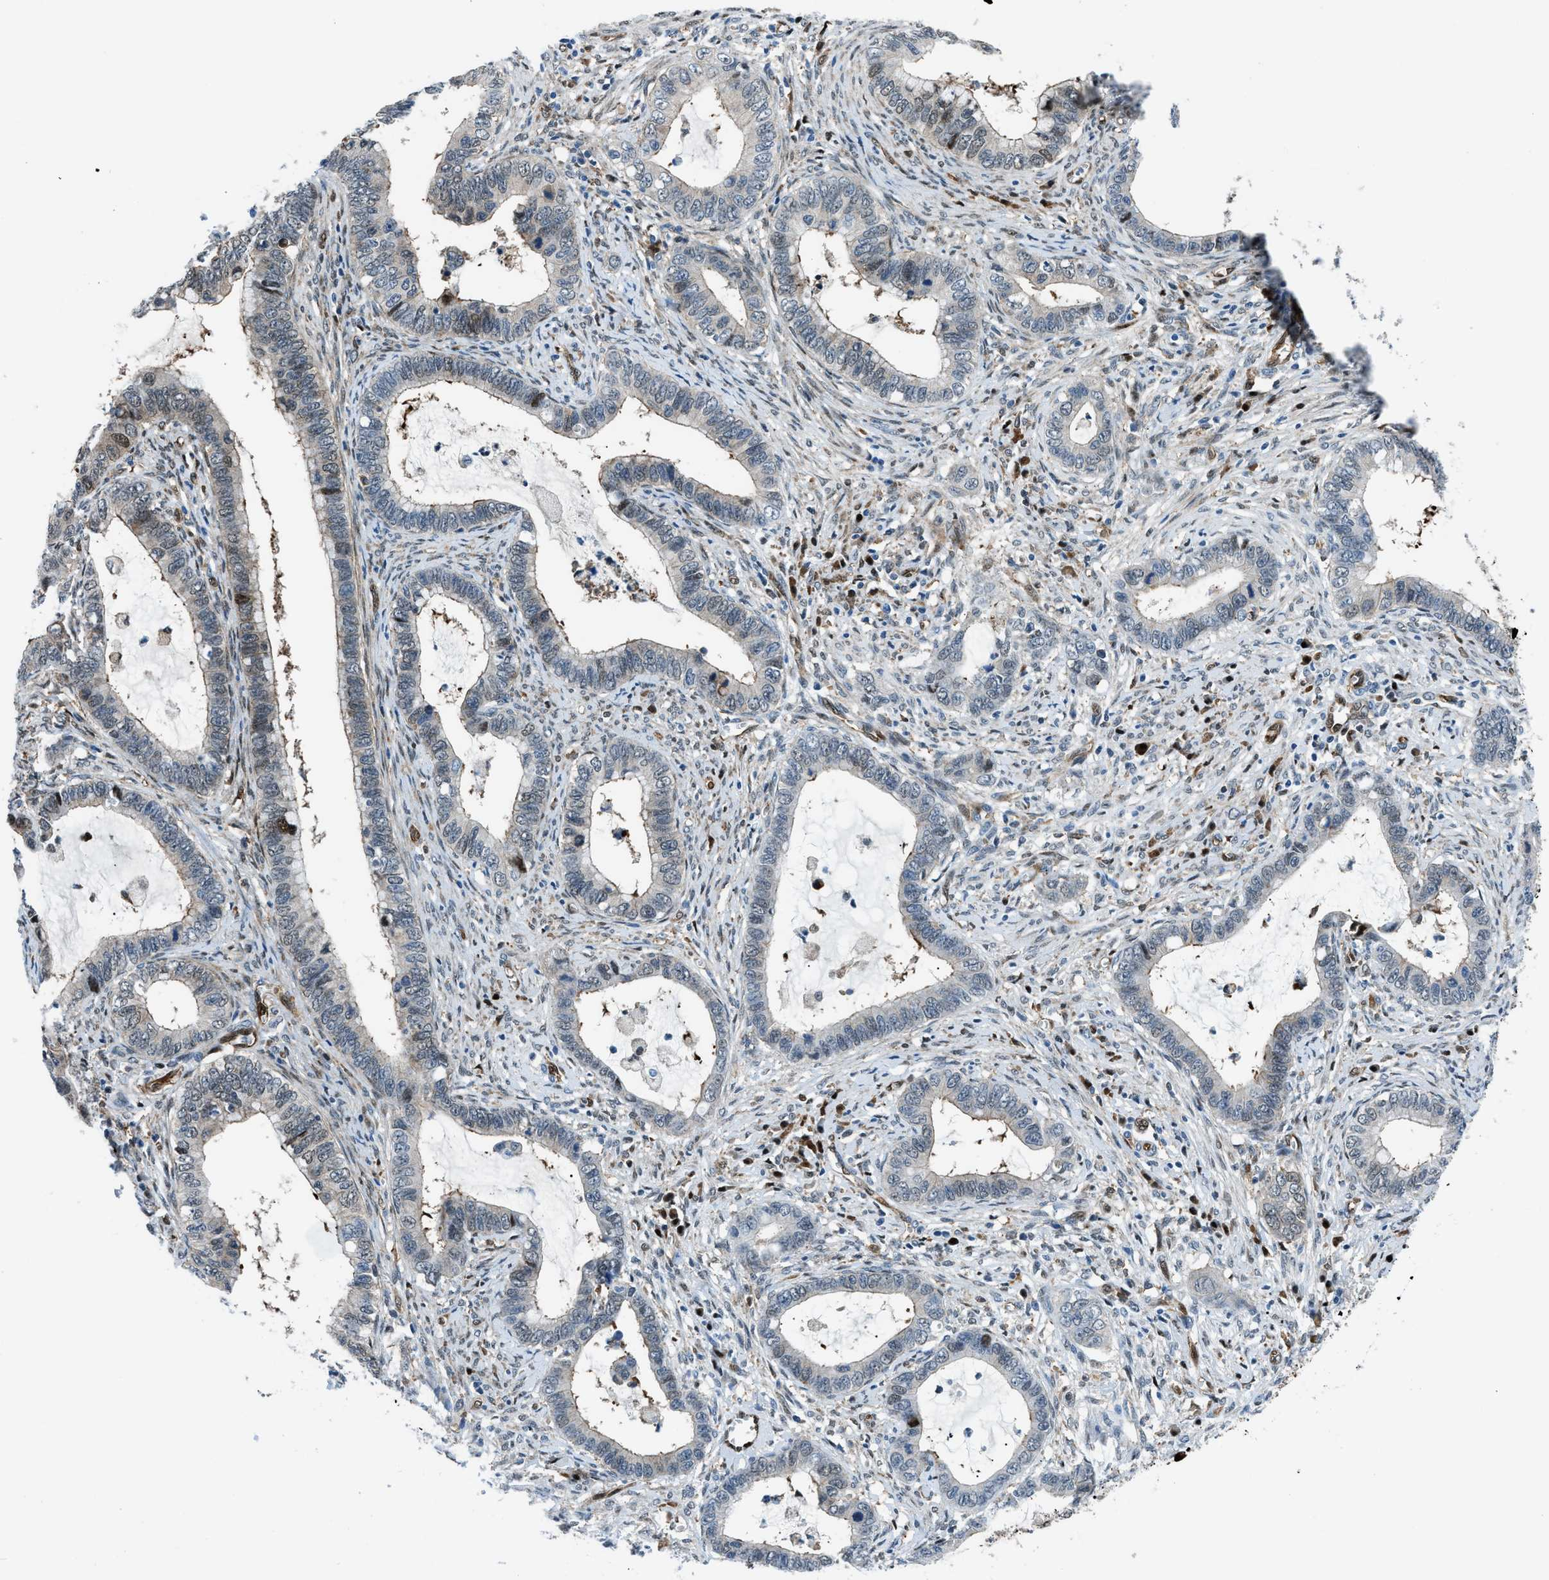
{"staining": {"intensity": "moderate", "quantity": "<25%", "location": "cytoplasmic/membranous,nuclear"}, "tissue": "cervical cancer", "cell_type": "Tumor cells", "image_type": "cancer", "snomed": [{"axis": "morphology", "description": "Adenocarcinoma, NOS"}, {"axis": "topography", "description": "Cervix"}], "caption": "Tumor cells reveal low levels of moderate cytoplasmic/membranous and nuclear expression in about <25% of cells in human cervical adenocarcinoma.", "gene": "YWHAE", "patient": {"sex": "female", "age": 44}}